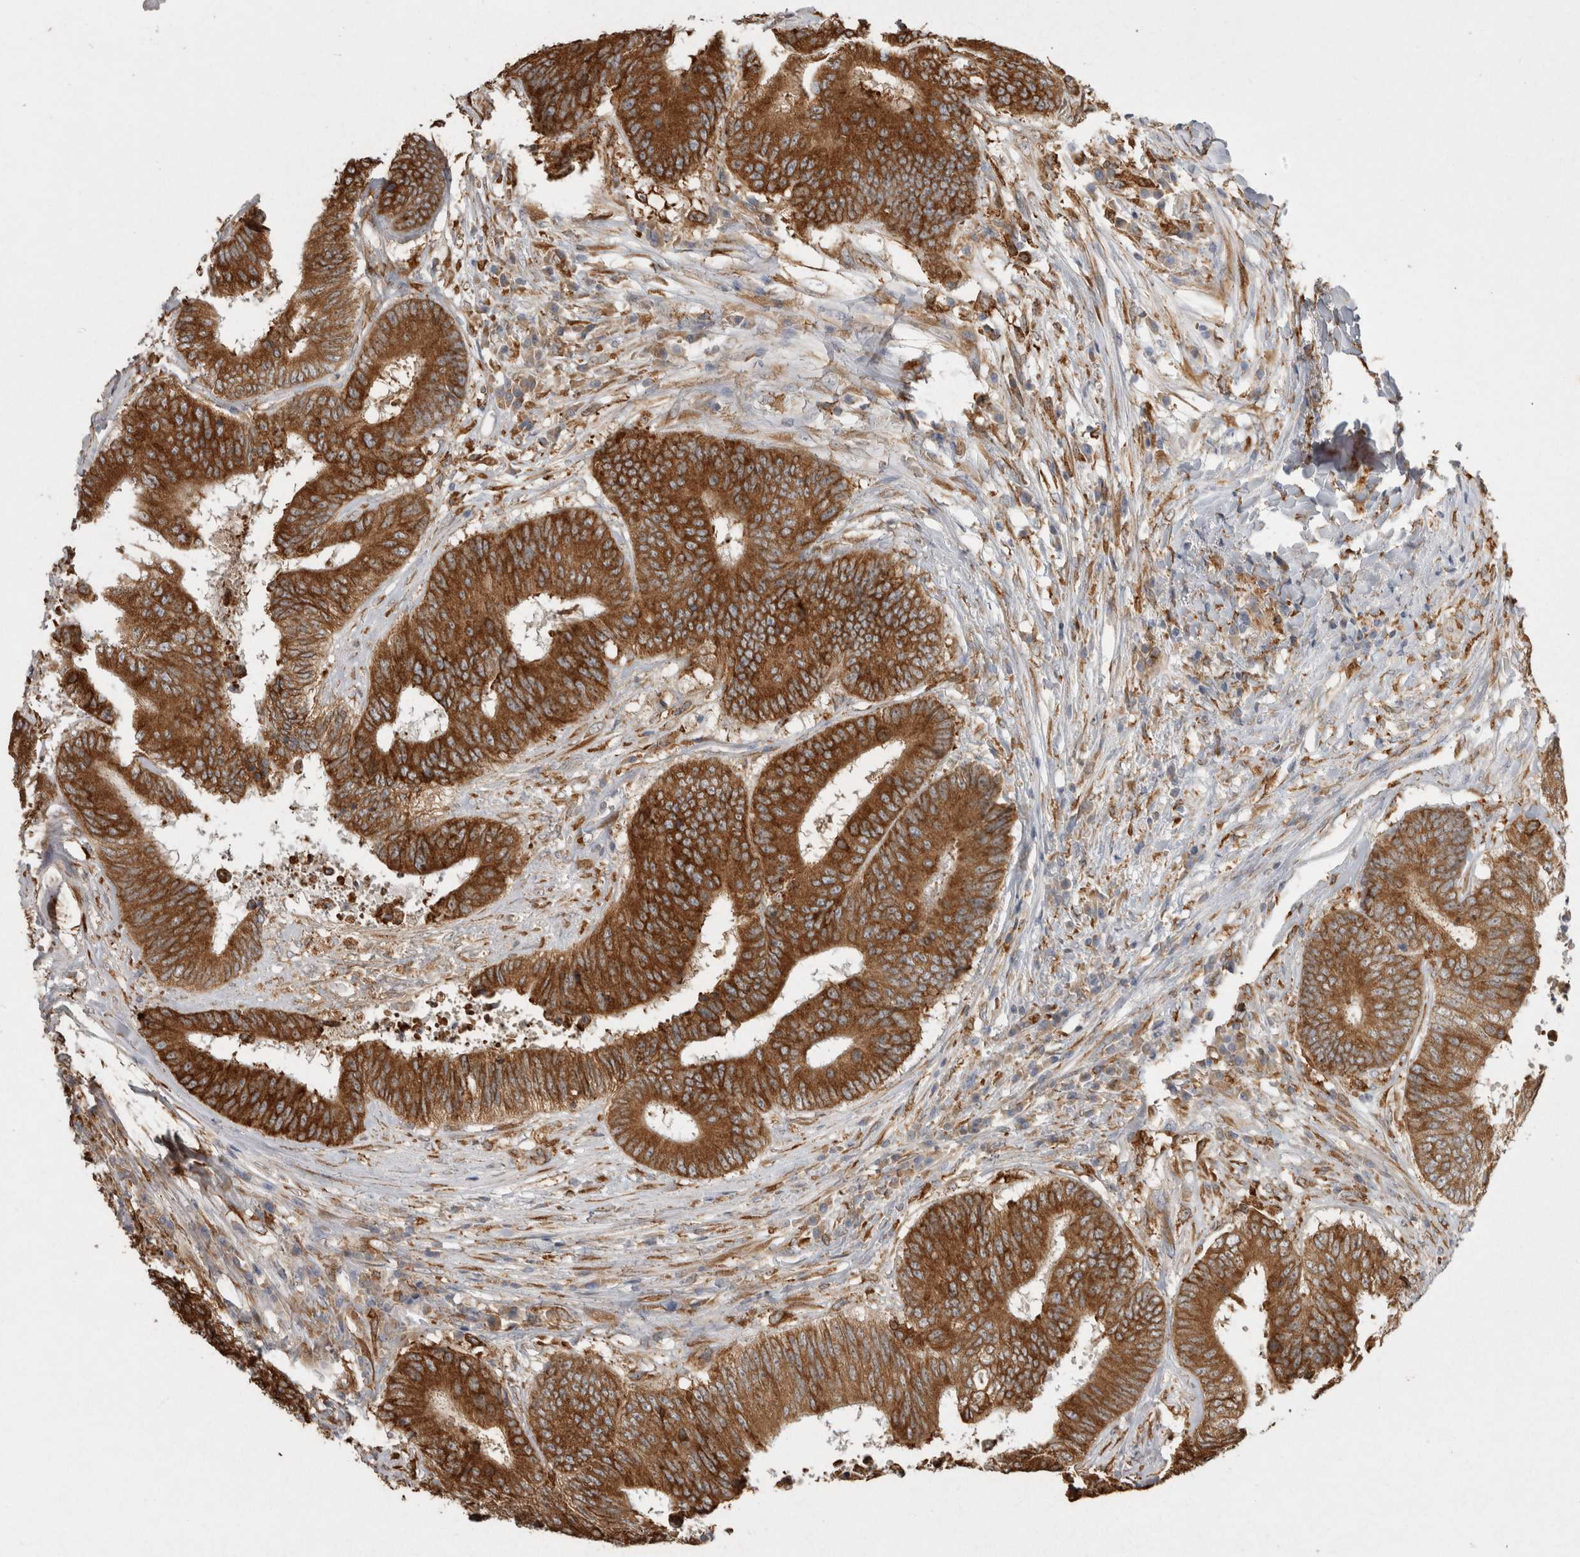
{"staining": {"intensity": "strong", "quantity": ">75%", "location": "cytoplasmic/membranous"}, "tissue": "colorectal cancer", "cell_type": "Tumor cells", "image_type": "cancer", "snomed": [{"axis": "morphology", "description": "Adenocarcinoma, NOS"}, {"axis": "topography", "description": "Rectum"}], "caption": "An image of colorectal cancer (adenocarcinoma) stained for a protein reveals strong cytoplasmic/membranous brown staining in tumor cells.", "gene": "LRPAP1", "patient": {"sex": "male", "age": 72}}